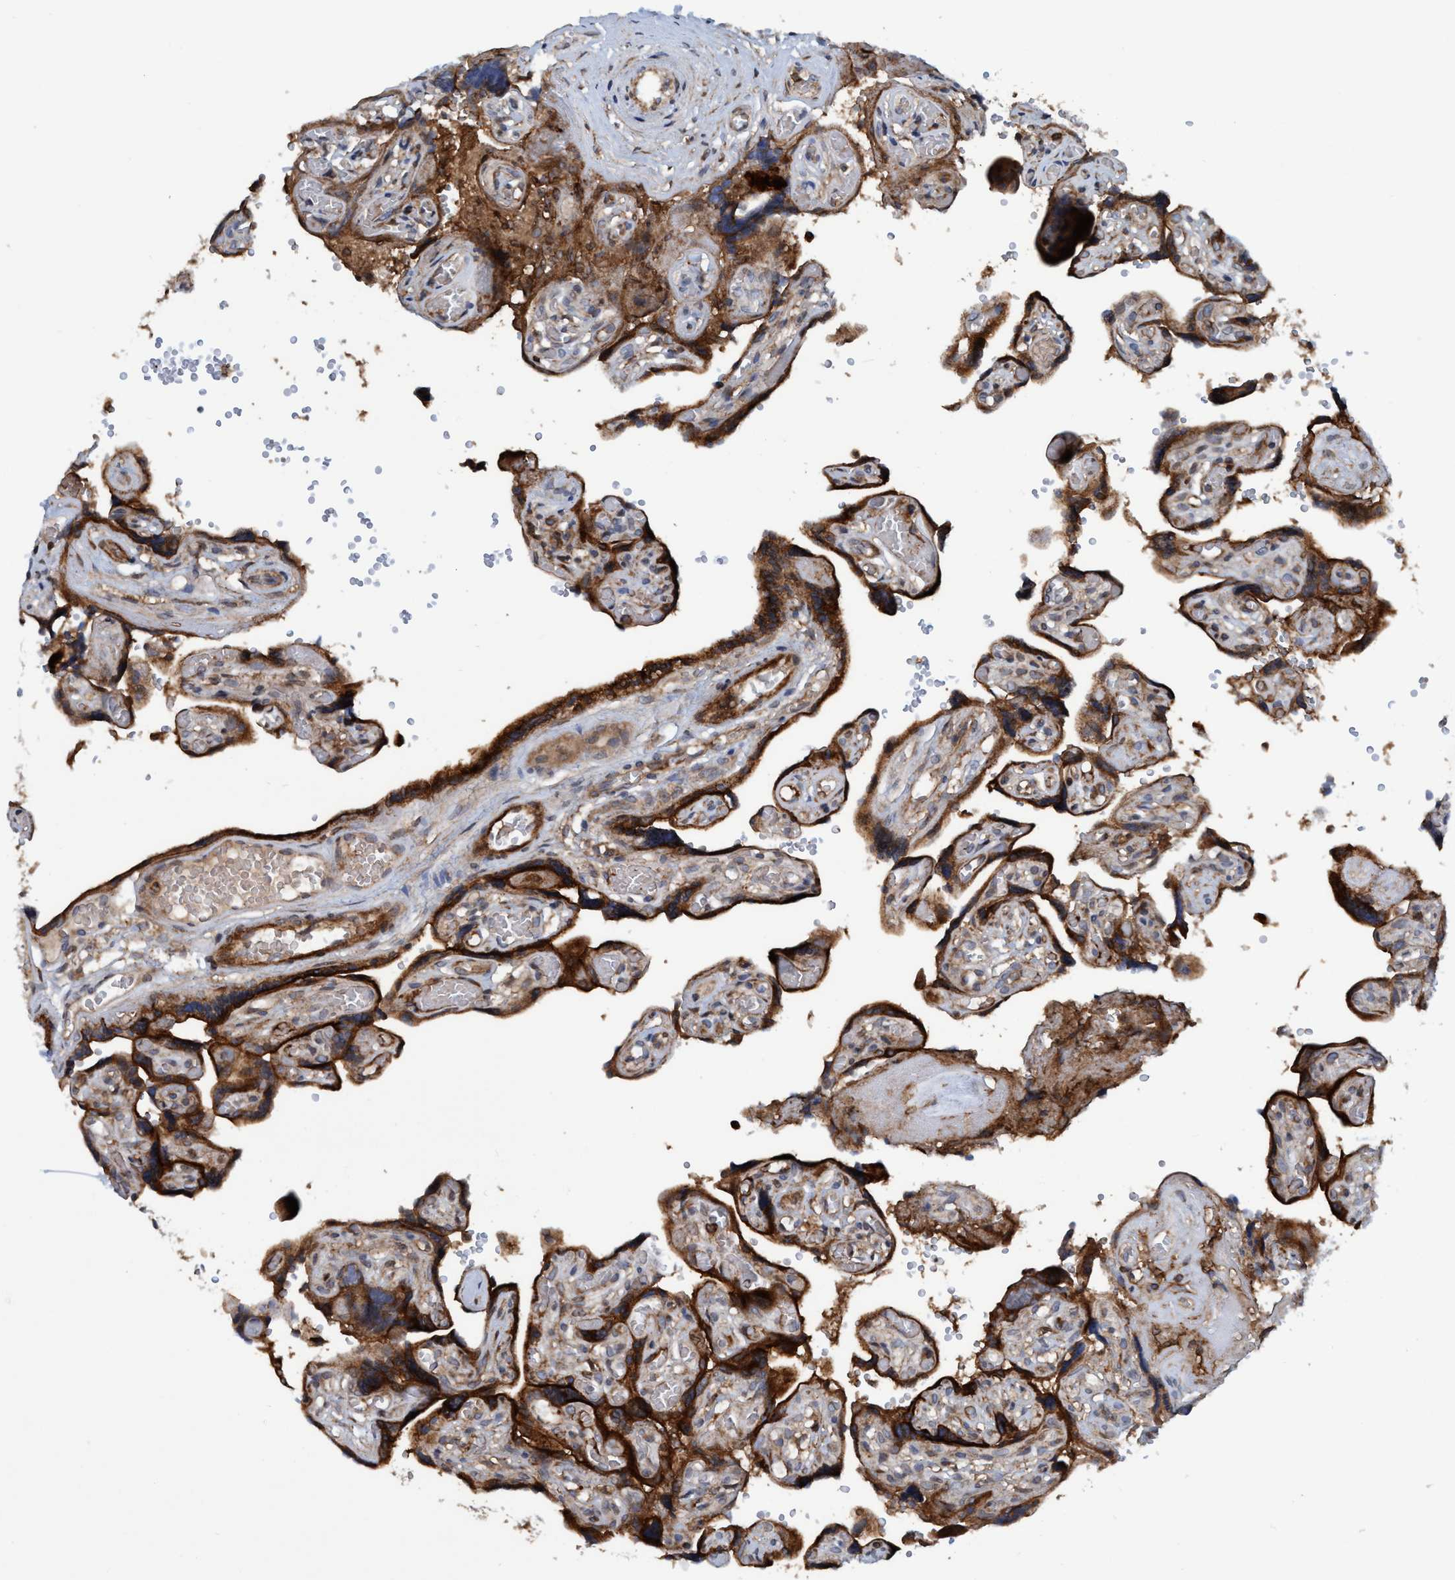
{"staining": {"intensity": "strong", "quantity": ">75%", "location": "cytoplasmic/membranous"}, "tissue": "placenta", "cell_type": "Trophoblastic cells", "image_type": "normal", "snomed": [{"axis": "morphology", "description": "Normal tissue, NOS"}, {"axis": "topography", "description": "Placenta"}], "caption": "Brown immunohistochemical staining in benign human placenta exhibits strong cytoplasmic/membranous positivity in about >75% of trophoblastic cells.", "gene": "SLC16A3", "patient": {"sex": "female", "age": 30}}